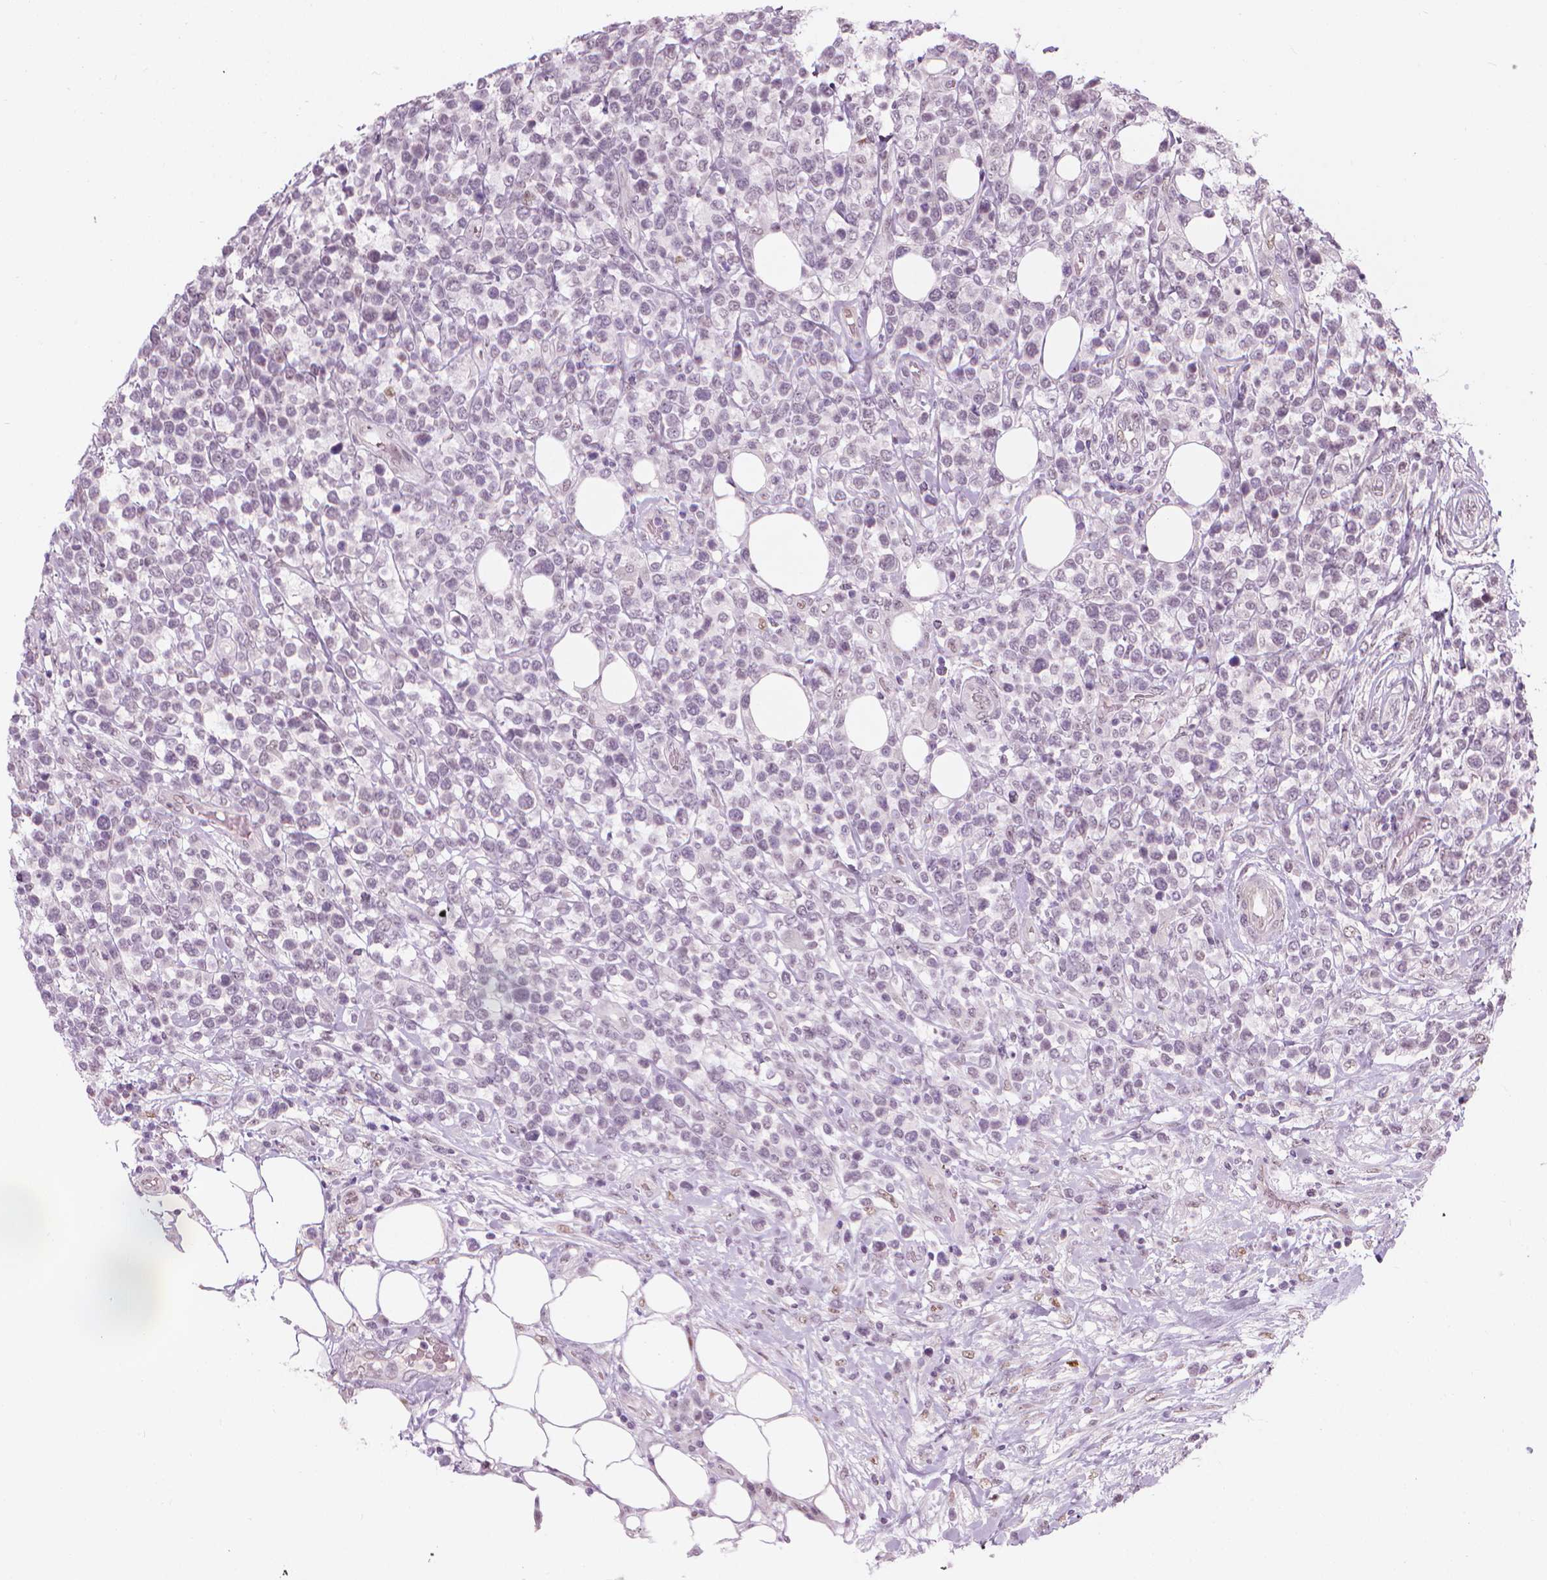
{"staining": {"intensity": "negative", "quantity": "none", "location": "none"}, "tissue": "lymphoma", "cell_type": "Tumor cells", "image_type": "cancer", "snomed": [{"axis": "morphology", "description": "Malignant lymphoma, non-Hodgkin's type, High grade"}, {"axis": "topography", "description": "Soft tissue"}], "caption": "This is an immunohistochemistry (IHC) image of human lymphoma. There is no expression in tumor cells.", "gene": "CDKN1C", "patient": {"sex": "female", "age": 56}}